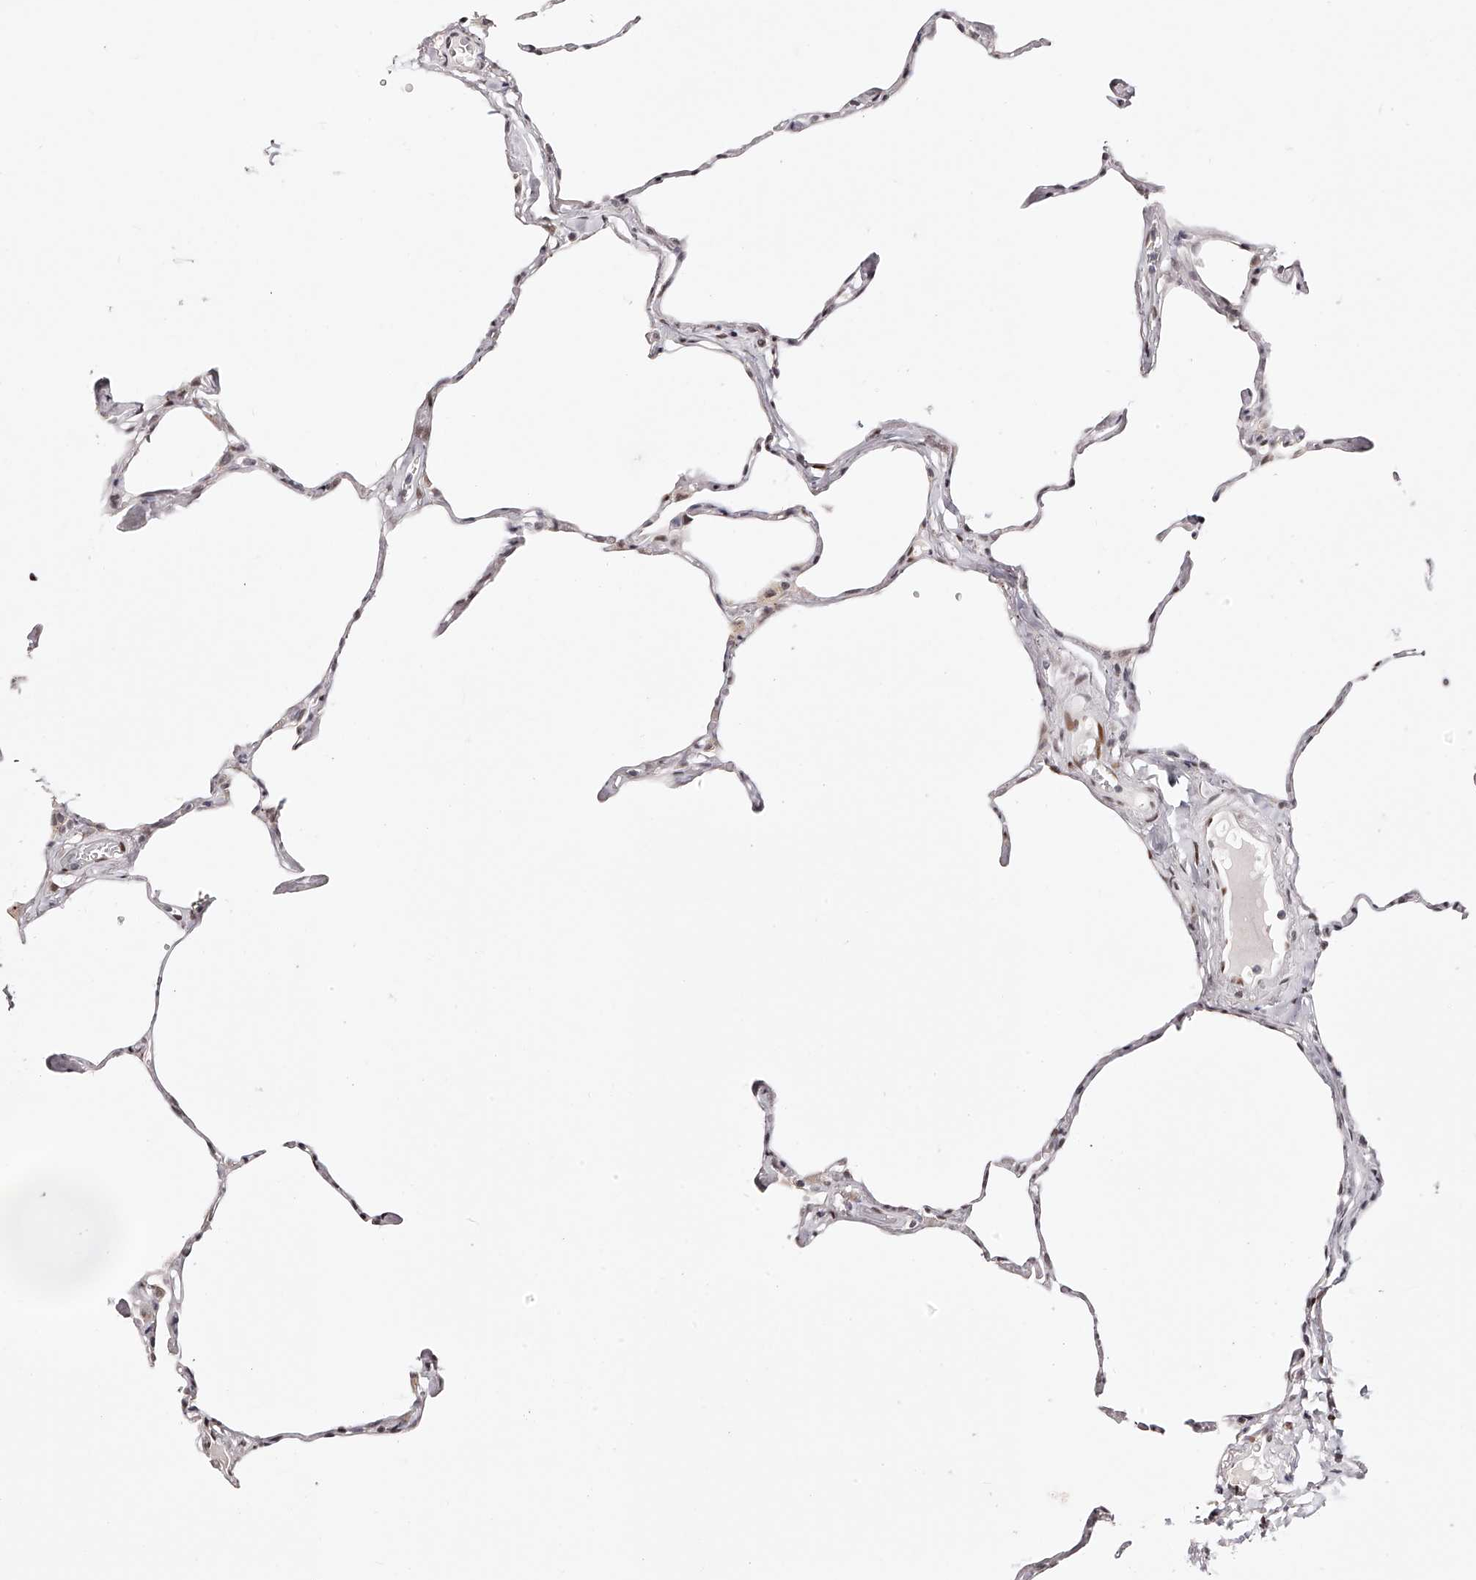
{"staining": {"intensity": "negative", "quantity": "none", "location": "none"}, "tissue": "lung", "cell_type": "Alveolar cells", "image_type": "normal", "snomed": [{"axis": "morphology", "description": "Normal tissue, NOS"}, {"axis": "topography", "description": "Lung"}], "caption": "Benign lung was stained to show a protein in brown. There is no significant positivity in alveolar cells. Nuclei are stained in blue.", "gene": "USF3", "patient": {"sex": "male", "age": 65}}